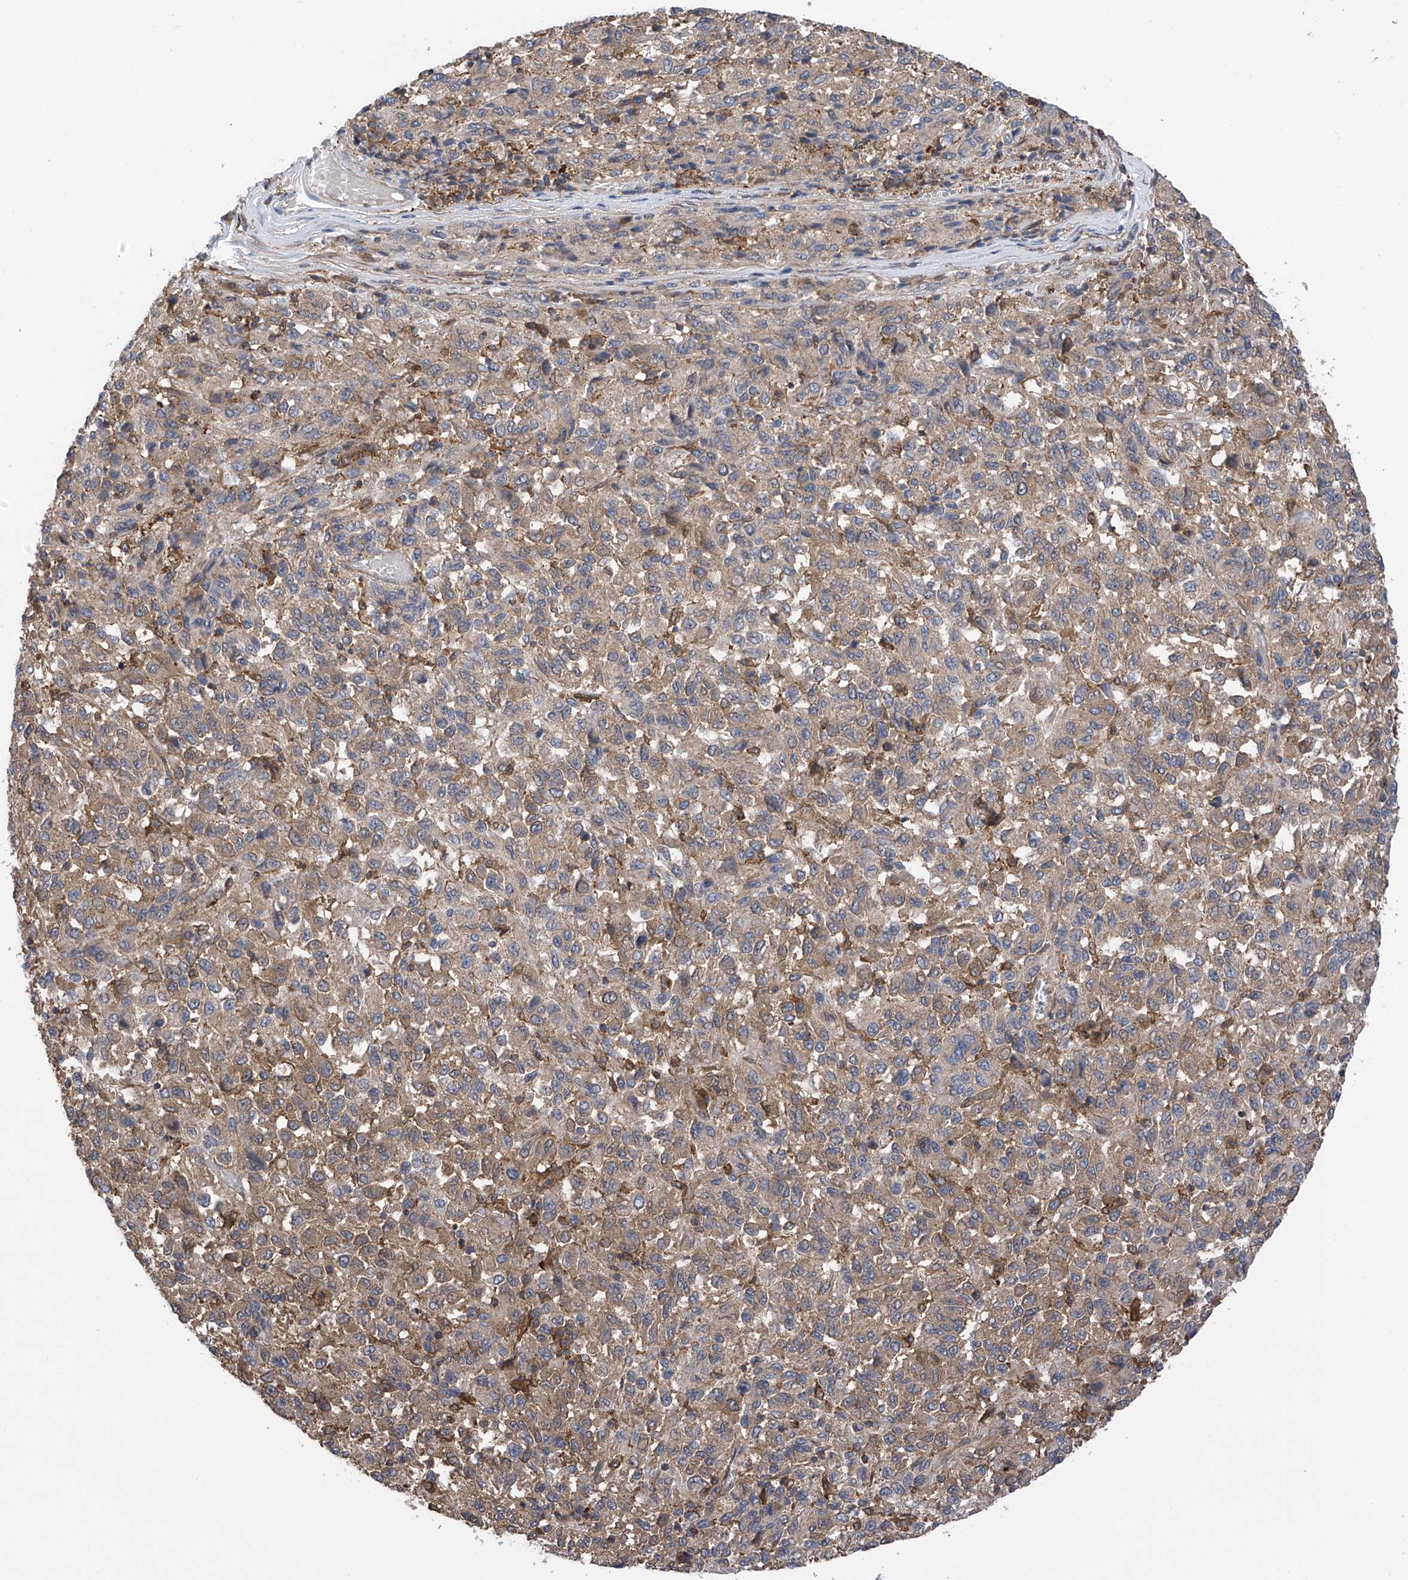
{"staining": {"intensity": "weak", "quantity": "25%-75%", "location": "cytoplasmic/membranous"}, "tissue": "melanoma", "cell_type": "Tumor cells", "image_type": "cancer", "snomed": [{"axis": "morphology", "description": "Malignant melanoma, Metastatic site"}, {"axis": "topography", "description": "Lung"}], "caption": "This is an image of immunohistochemistry (IHC) staining of melanoma, which shows weak expression in the cytoplasmic/membranous of tumor cells.", "gene": "CHPF", "patient": {"sex": "male", "age": 64}}